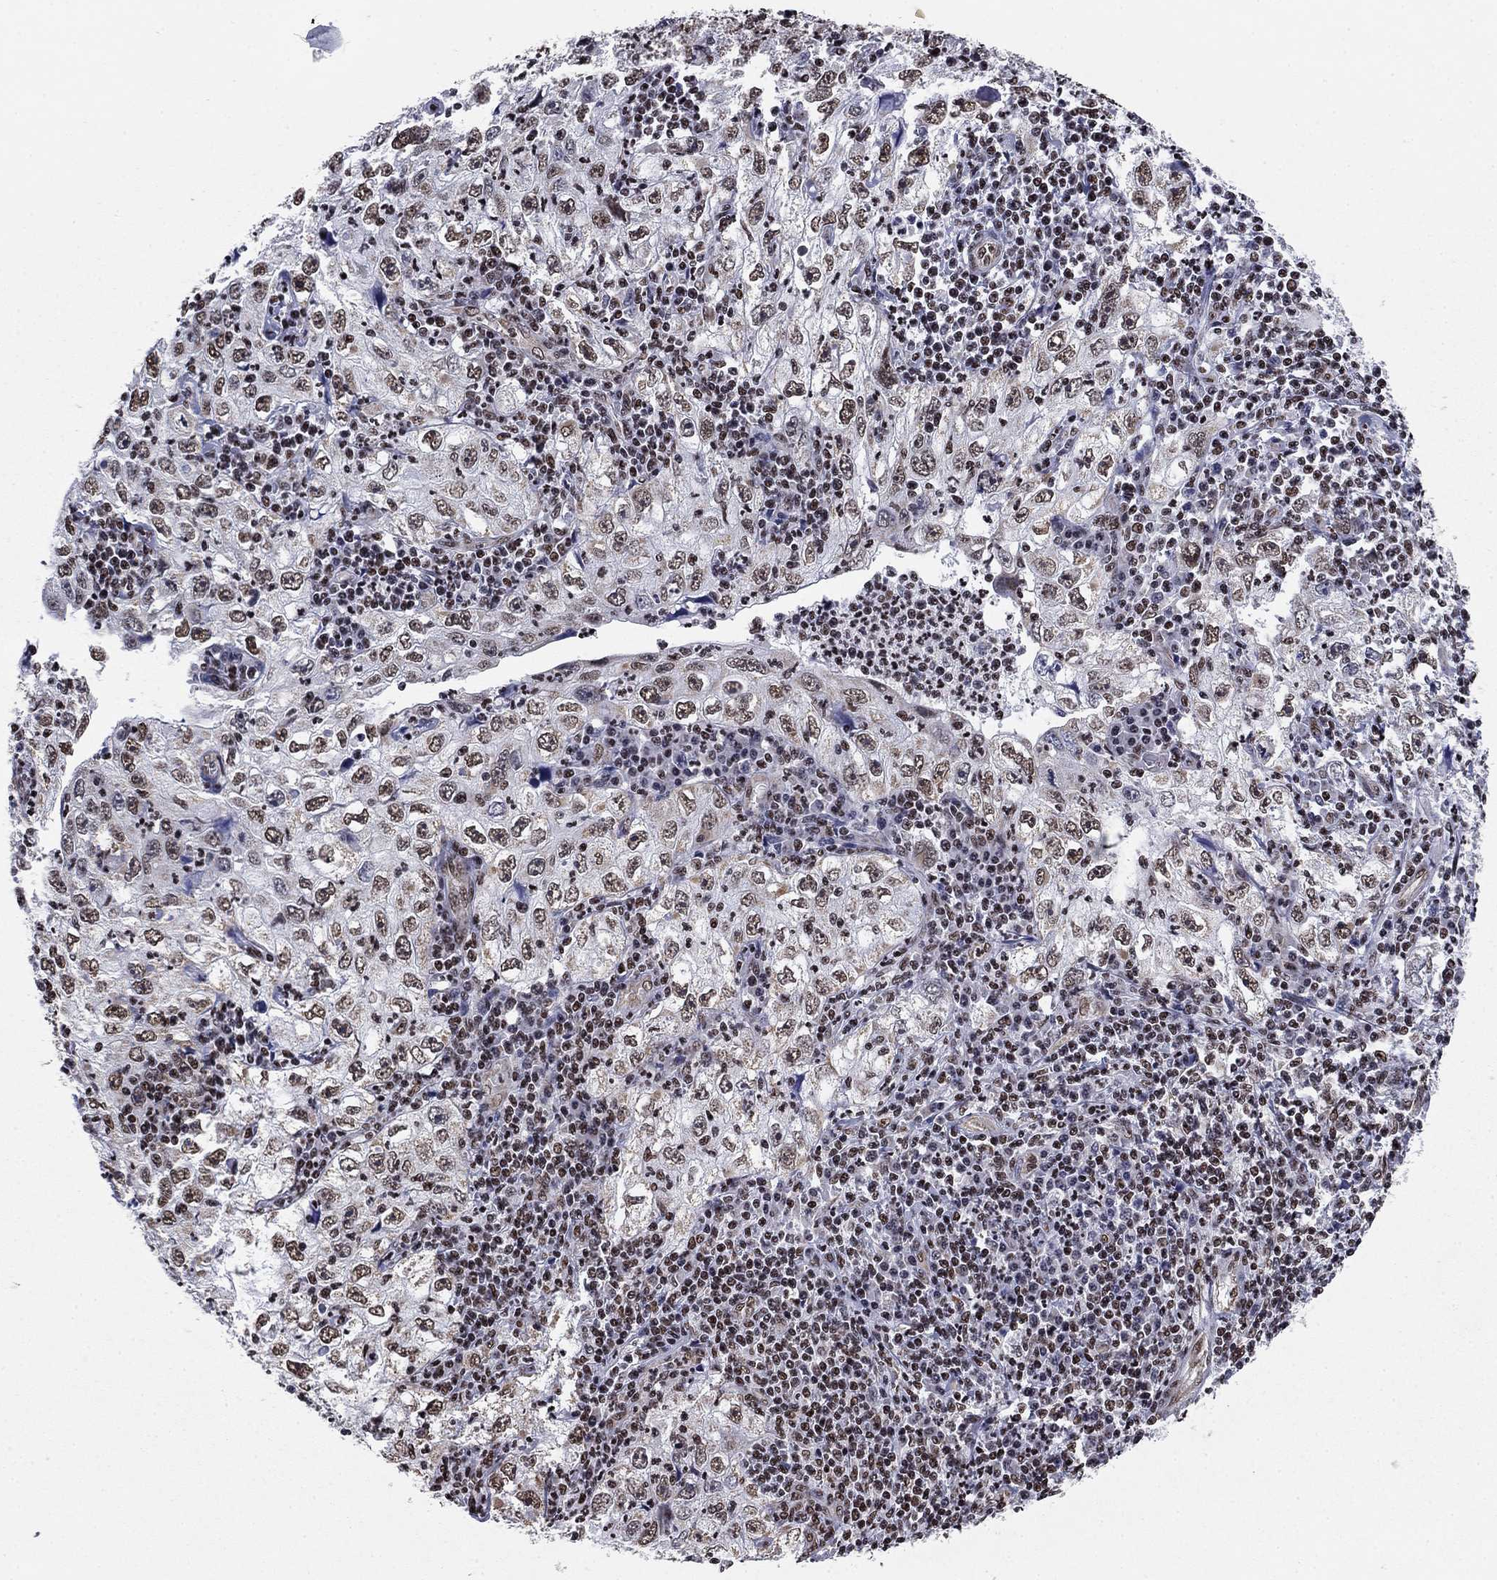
{"staining": {"intensity": "moderate", "quantity": ">75%", "location": "nuclear"}, "tissue": "cervical cancer", "cell_type": "Tumor cells", "image_type": "cancer", "snomed": [{"axis": "morphology", "description": "Squamous cell carcinoma, NOS"}, {"axis": "topography", "description": "Cervix"}], "caption": "IHC (DAB) staining of human cervical cancer (squamous cell carcinoma) demonstrates moderate nuclear protein staining in about >75% of tumor cells. Using DAB (brown) and hematoxylin (blue) stains, captured at high magnification using brightfield microscopy.", "gene": "N4BP2", "patient": {"sex": "female", "age": 24}}